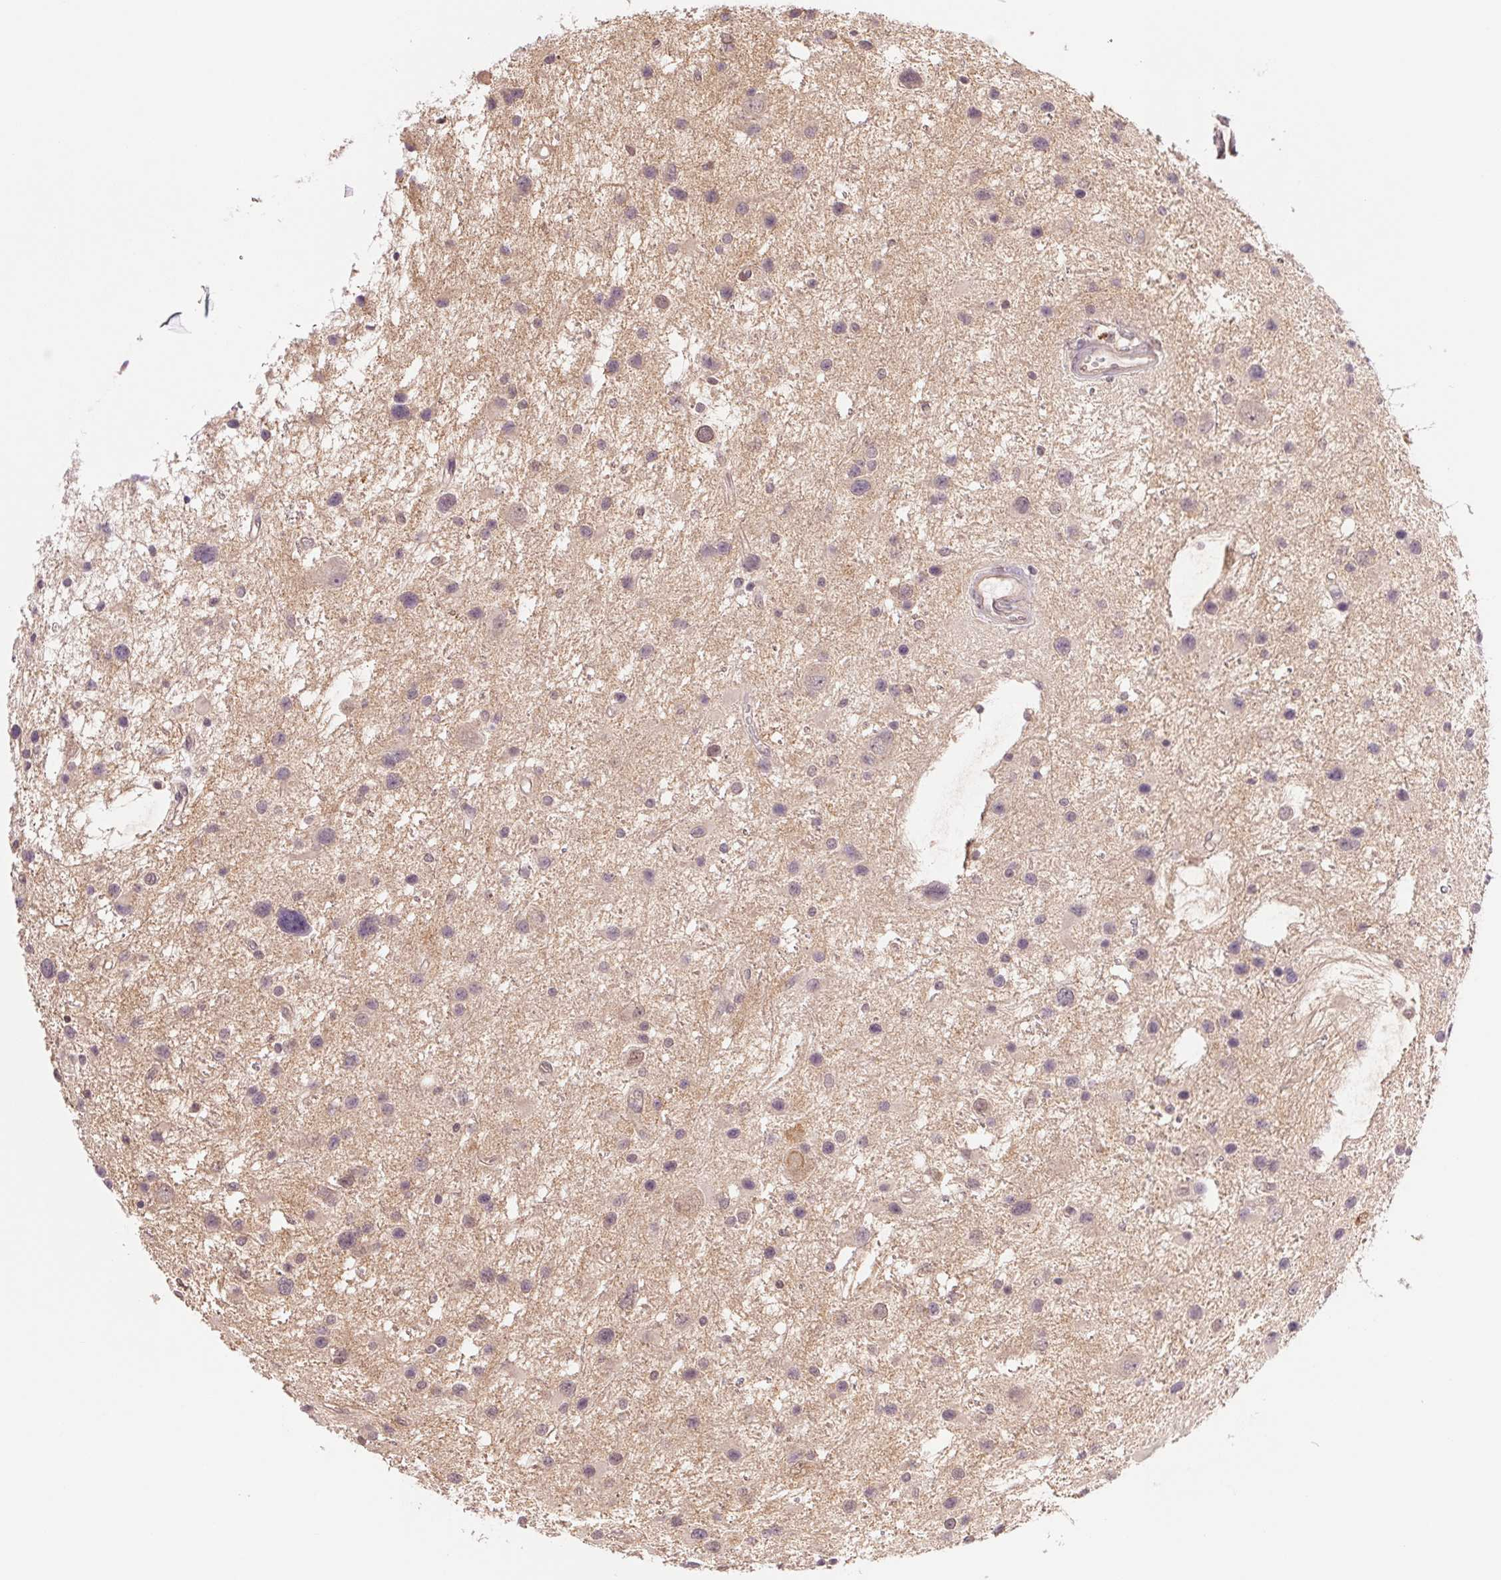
{"staining": {"intensity": "negative", "quantity": "none", "location": "none"}, "tissue": "glioma", "cell_type": "Tumor cells", "image_type": "cancer", "snomed": [{"axis": "morphology", "description": "Glioma, malignant, Low grade"}, {"axis": "topography", "description": "Brain"}], "caption": "This is an immunohistochemistry (IHC) histopathology image of human glioma. There is no positivity in tumor cells.", "gene": "CDC123", "patient": {"sex": "female", "age": 32}}